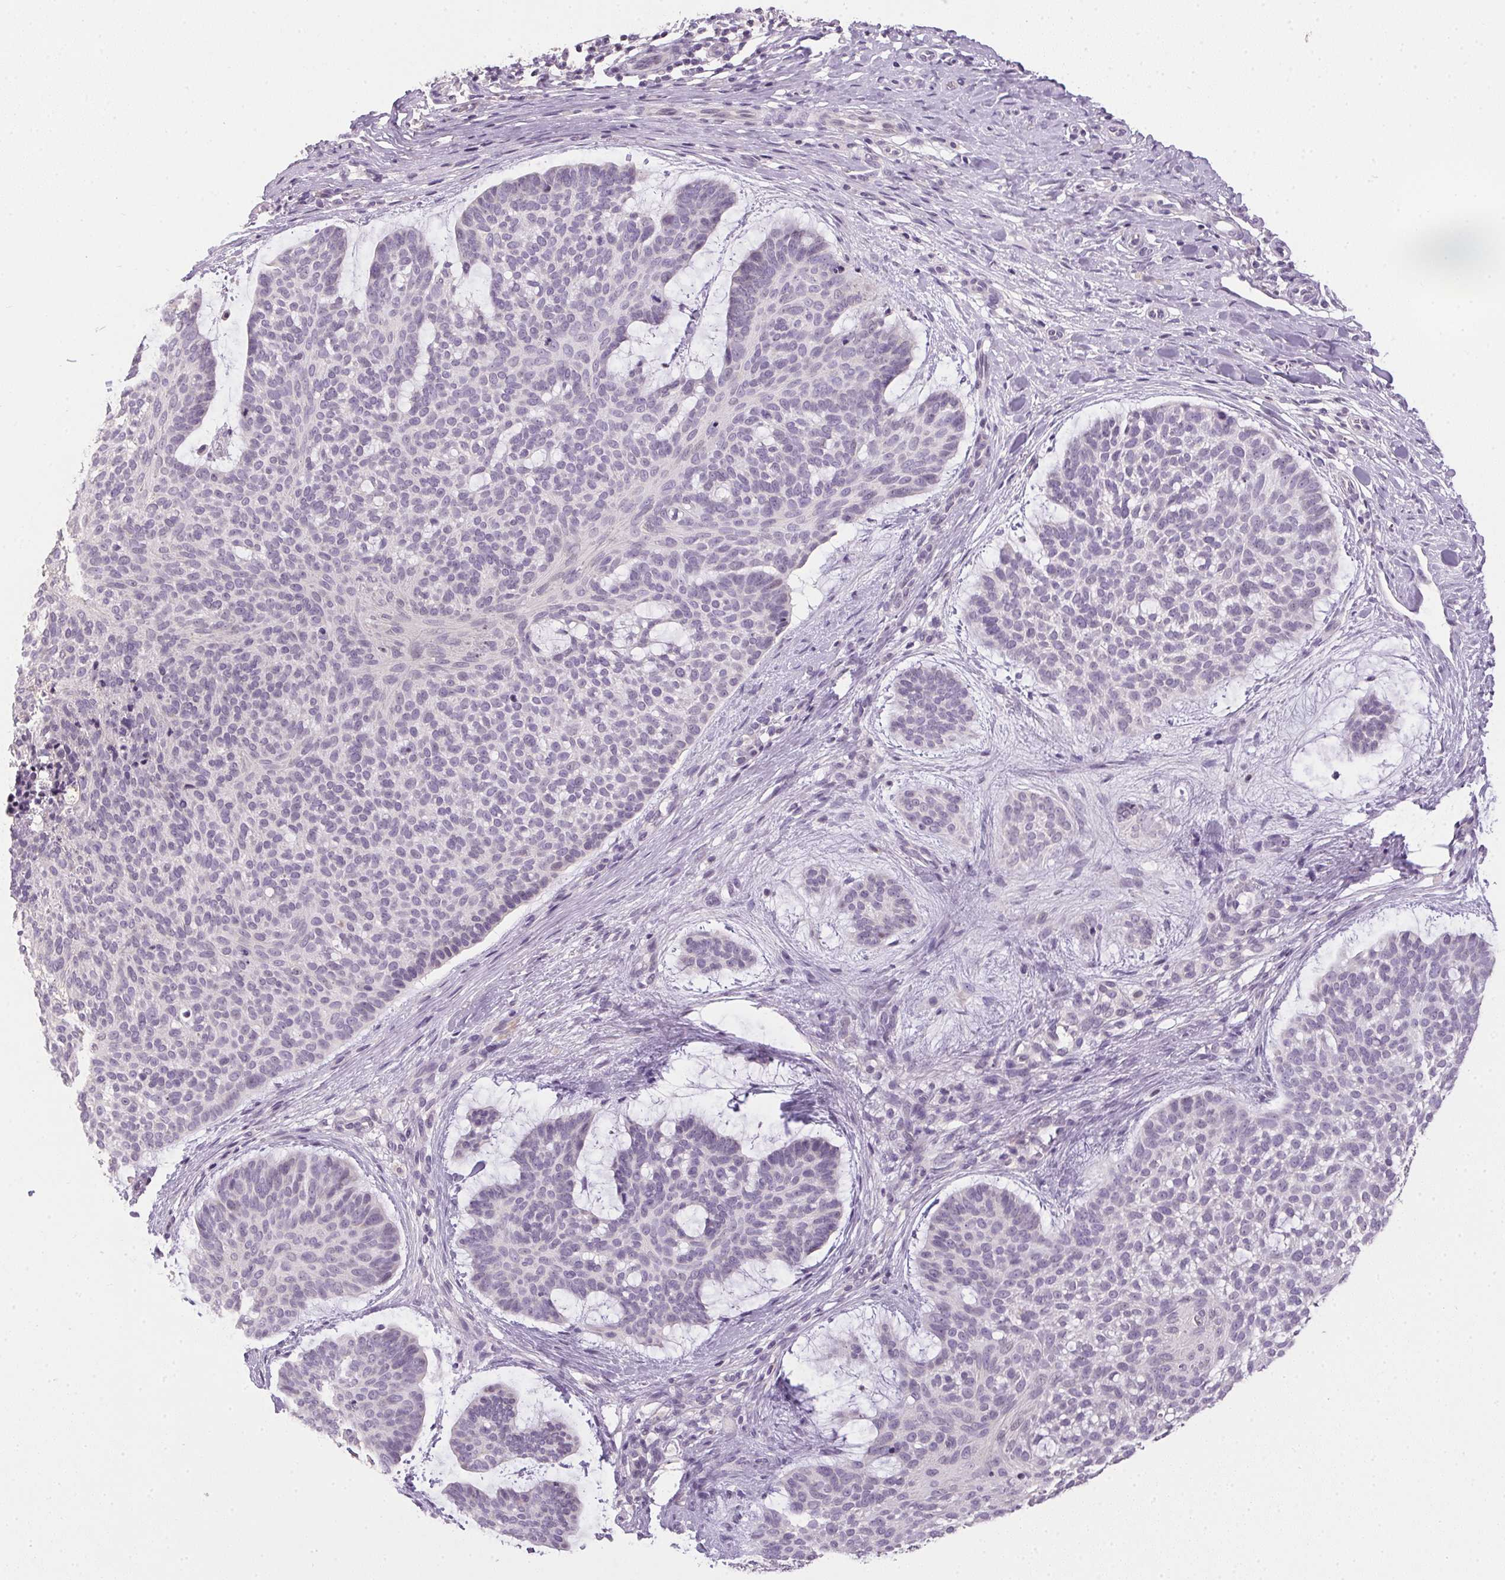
{"staining": {"intensity": "negative", "quantity": "none", "location": "none"}, "tissue": "skin cancer", "cell_type": "Tumor cells", "image_type": "cancer", "snomed": [{"axis": "morphology", "description": "Basal cell carcinoma"}, {"axis": "topography", "description": "Skin"}], "caption": "Tumor cells are negative for brown protein staining in skin cancer (basal cell carcinoma). The staining is performed using DAB brown chromogen with nuclei counter-stained in using hematoxylin.", "gene": "SPACA9", "patient": {"sex": "male", "age": 64}}